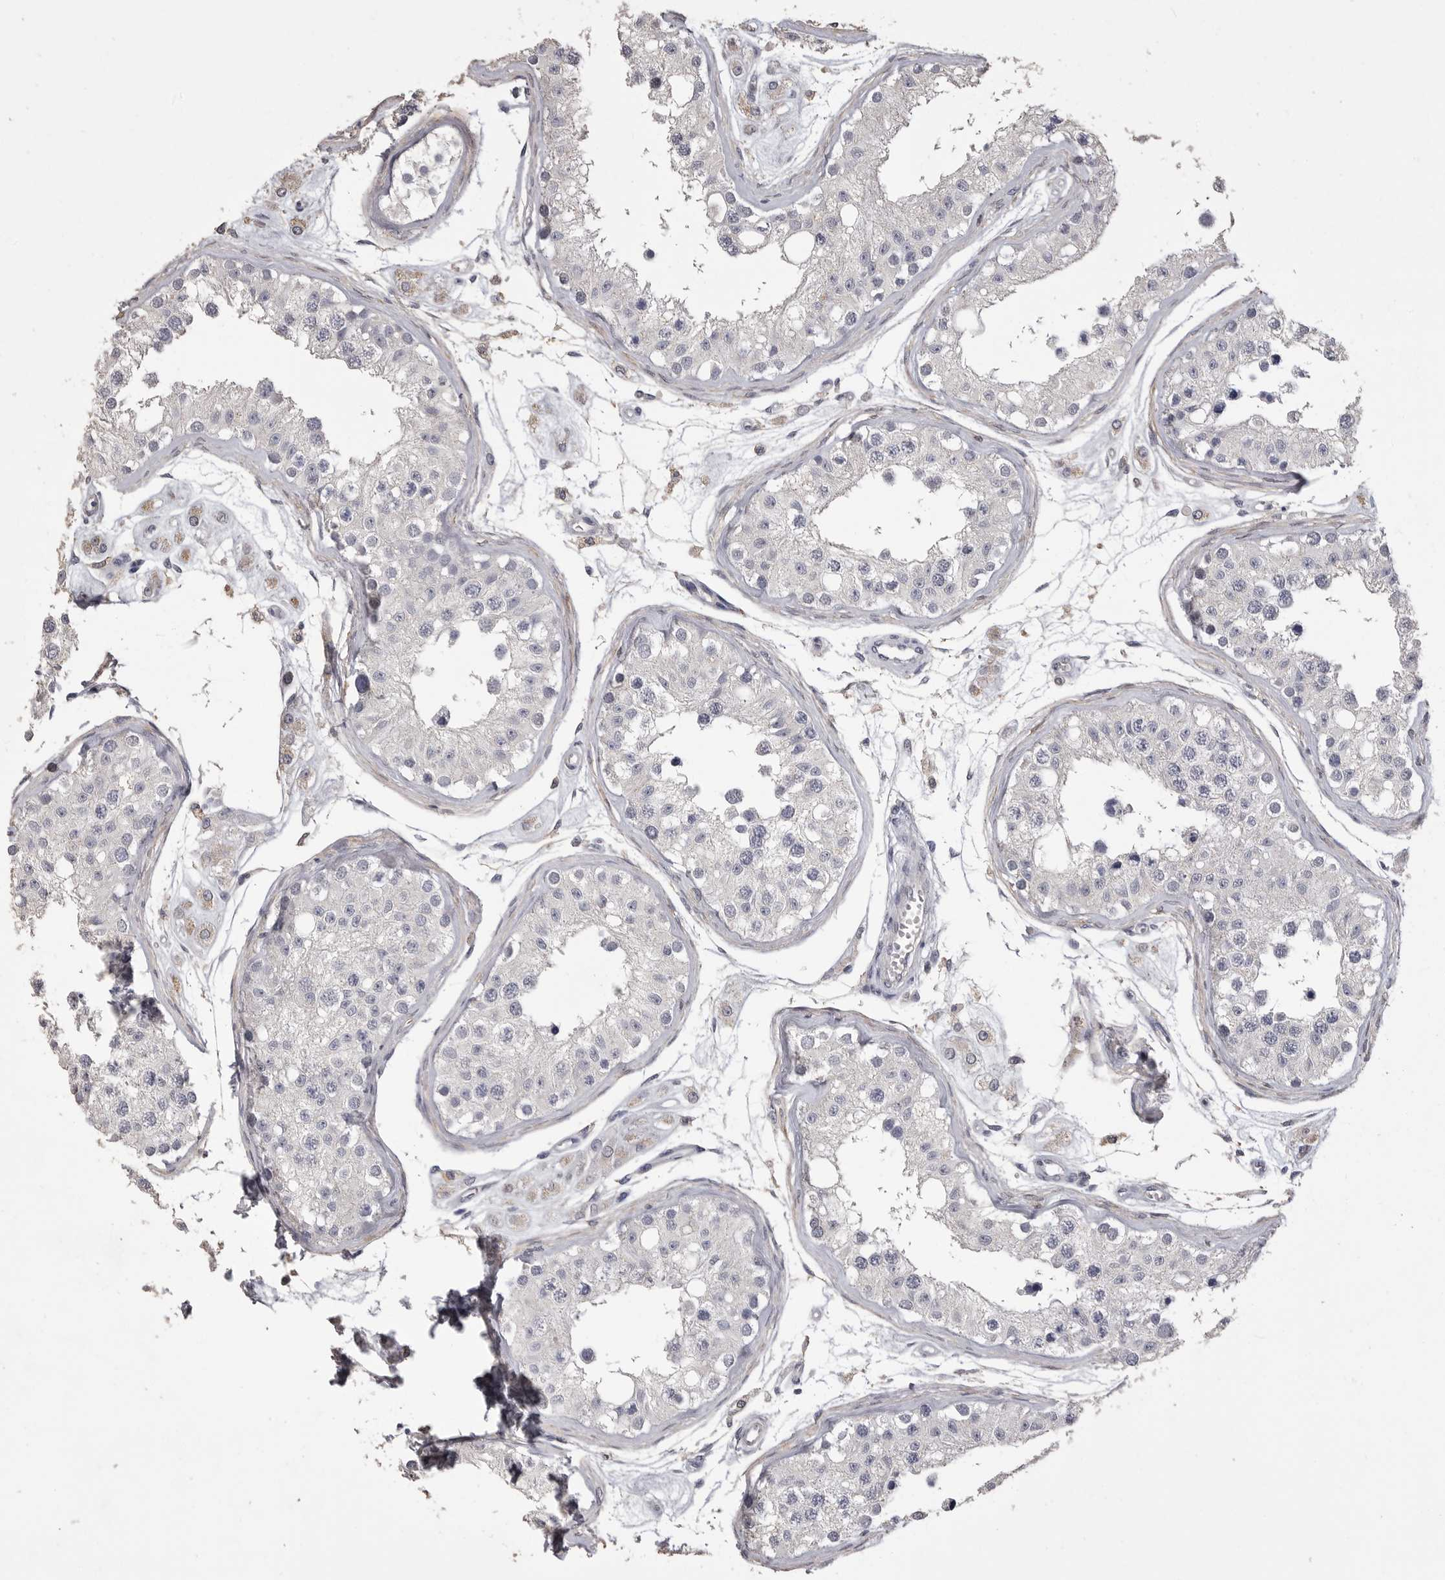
{"staining": {"intensity": "negative", "quantity": "none", "location": "none"}, "tissue": "testis", "cell_type": "Cells in seminiferous ducts", "image_type": "normal", "snomed": [{"axis": "morphology", "description": "Normal tissue, NOS"}, {"axis": "morphology", "description": "Adenocarcinoma, metastatic, NOS"}, {"axis": "topography", "description": "Testis"}], "caption": "Benign testis was stained to show a protein in brown. There is no significant positivity in cells in seminiferous ducts.", "gene": "MMP7", "patient": {"sex": "male", "age": 26}}